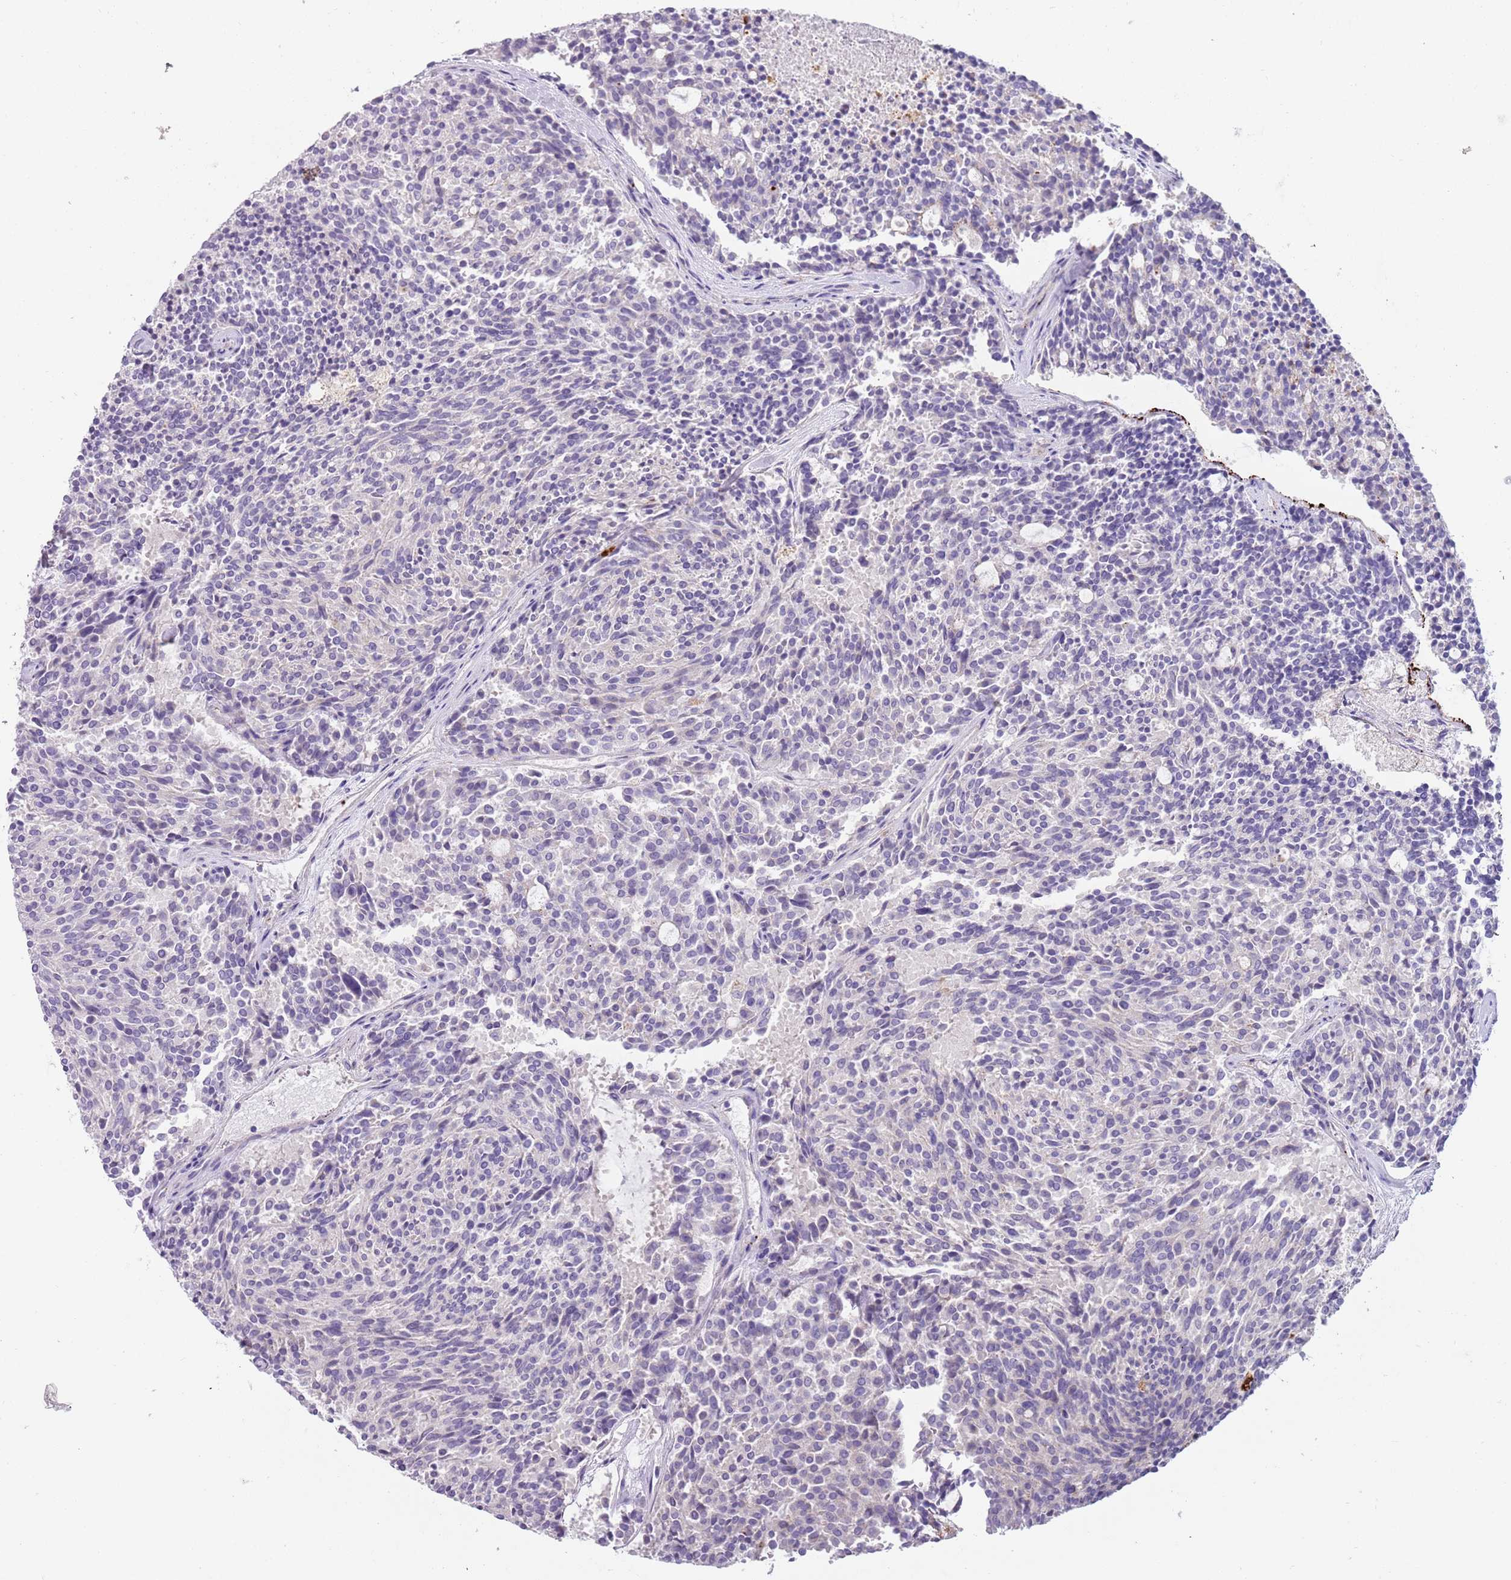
{"staining": {"intensity": "negative", "quantity": "none", "location": "none"}, "tissue": "carcinoid", "cell_type": "Tumor cells", "image_type": "cancer", "snomed": [{"axis": "morphology", "description": "Carcinoid, malignant, NOS"}, {"axis": "topography", "description": "Pancreas"}], "caption": "Micrograph shows no significant protein positivity in tumor cells of carcinoid. The staining is performed using DAB (3,3'-diaminobenzidine) brown chromogen with nuclei counter-stained in using hematoxylin.", "gene": "LRRN3", "patient": {"sex": "female", "age": 54}}